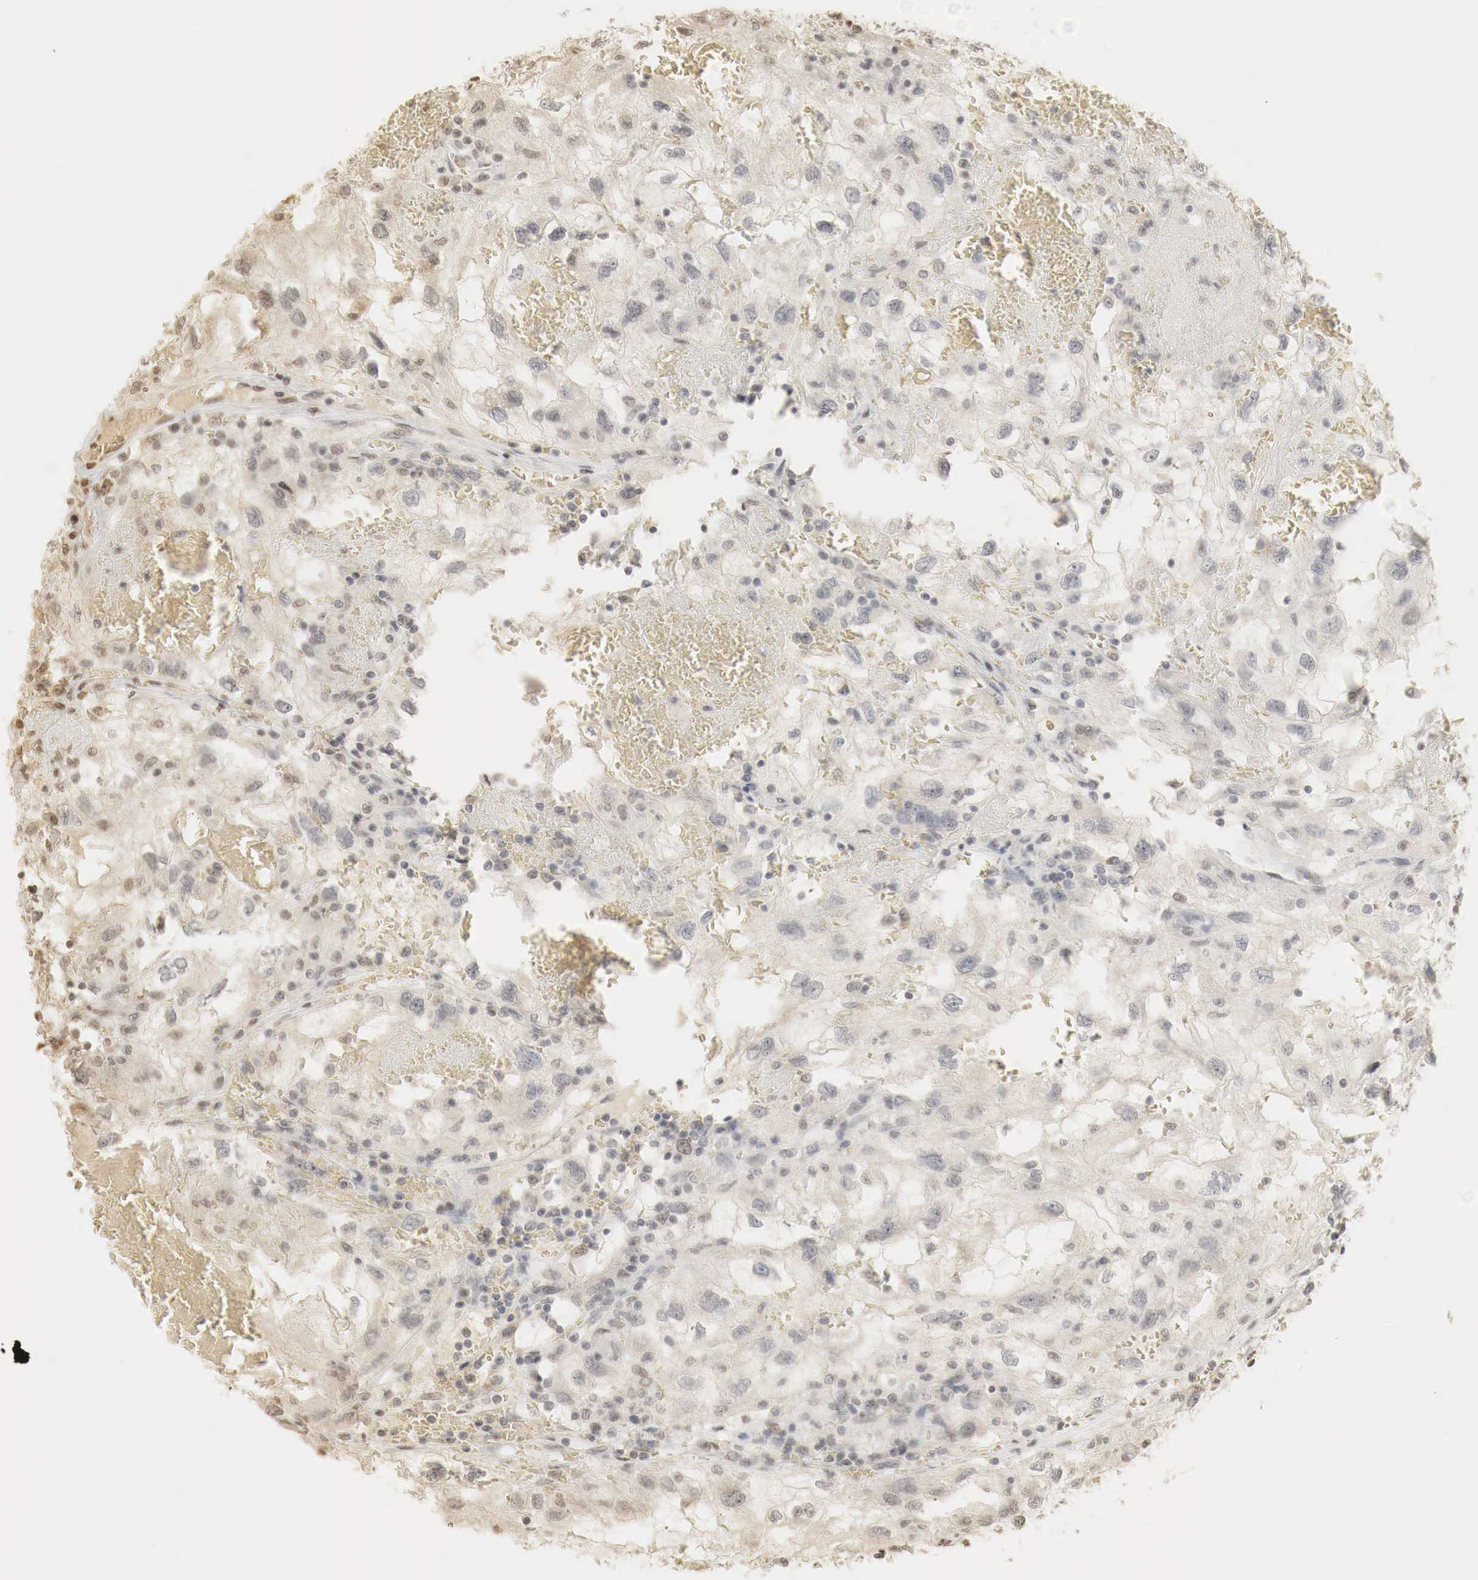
{"staining": {"intensity": "weak", "quantity": "<25%", "location": "nuclear"}, "tissue": "renal cancer", "cell_type": "Tumor cells", "image_type": "cancer", "snomed": [{"axis": "morphology", "description": "Normal tissue, NOS"}, {"axis": "morphology", "description": "Adenocarcinoma, NOS"}, {"axis": "topography", "description": "Kidney"}], "caption": "This histopathology image is of renal adenocarcinoma stained with IHC to label a protein in brown with the nuclei are counter-stained blue. There is no staining in tumor cells.", "gene": "ERBB4", "patient": {"sex": "male", "age": 71}}